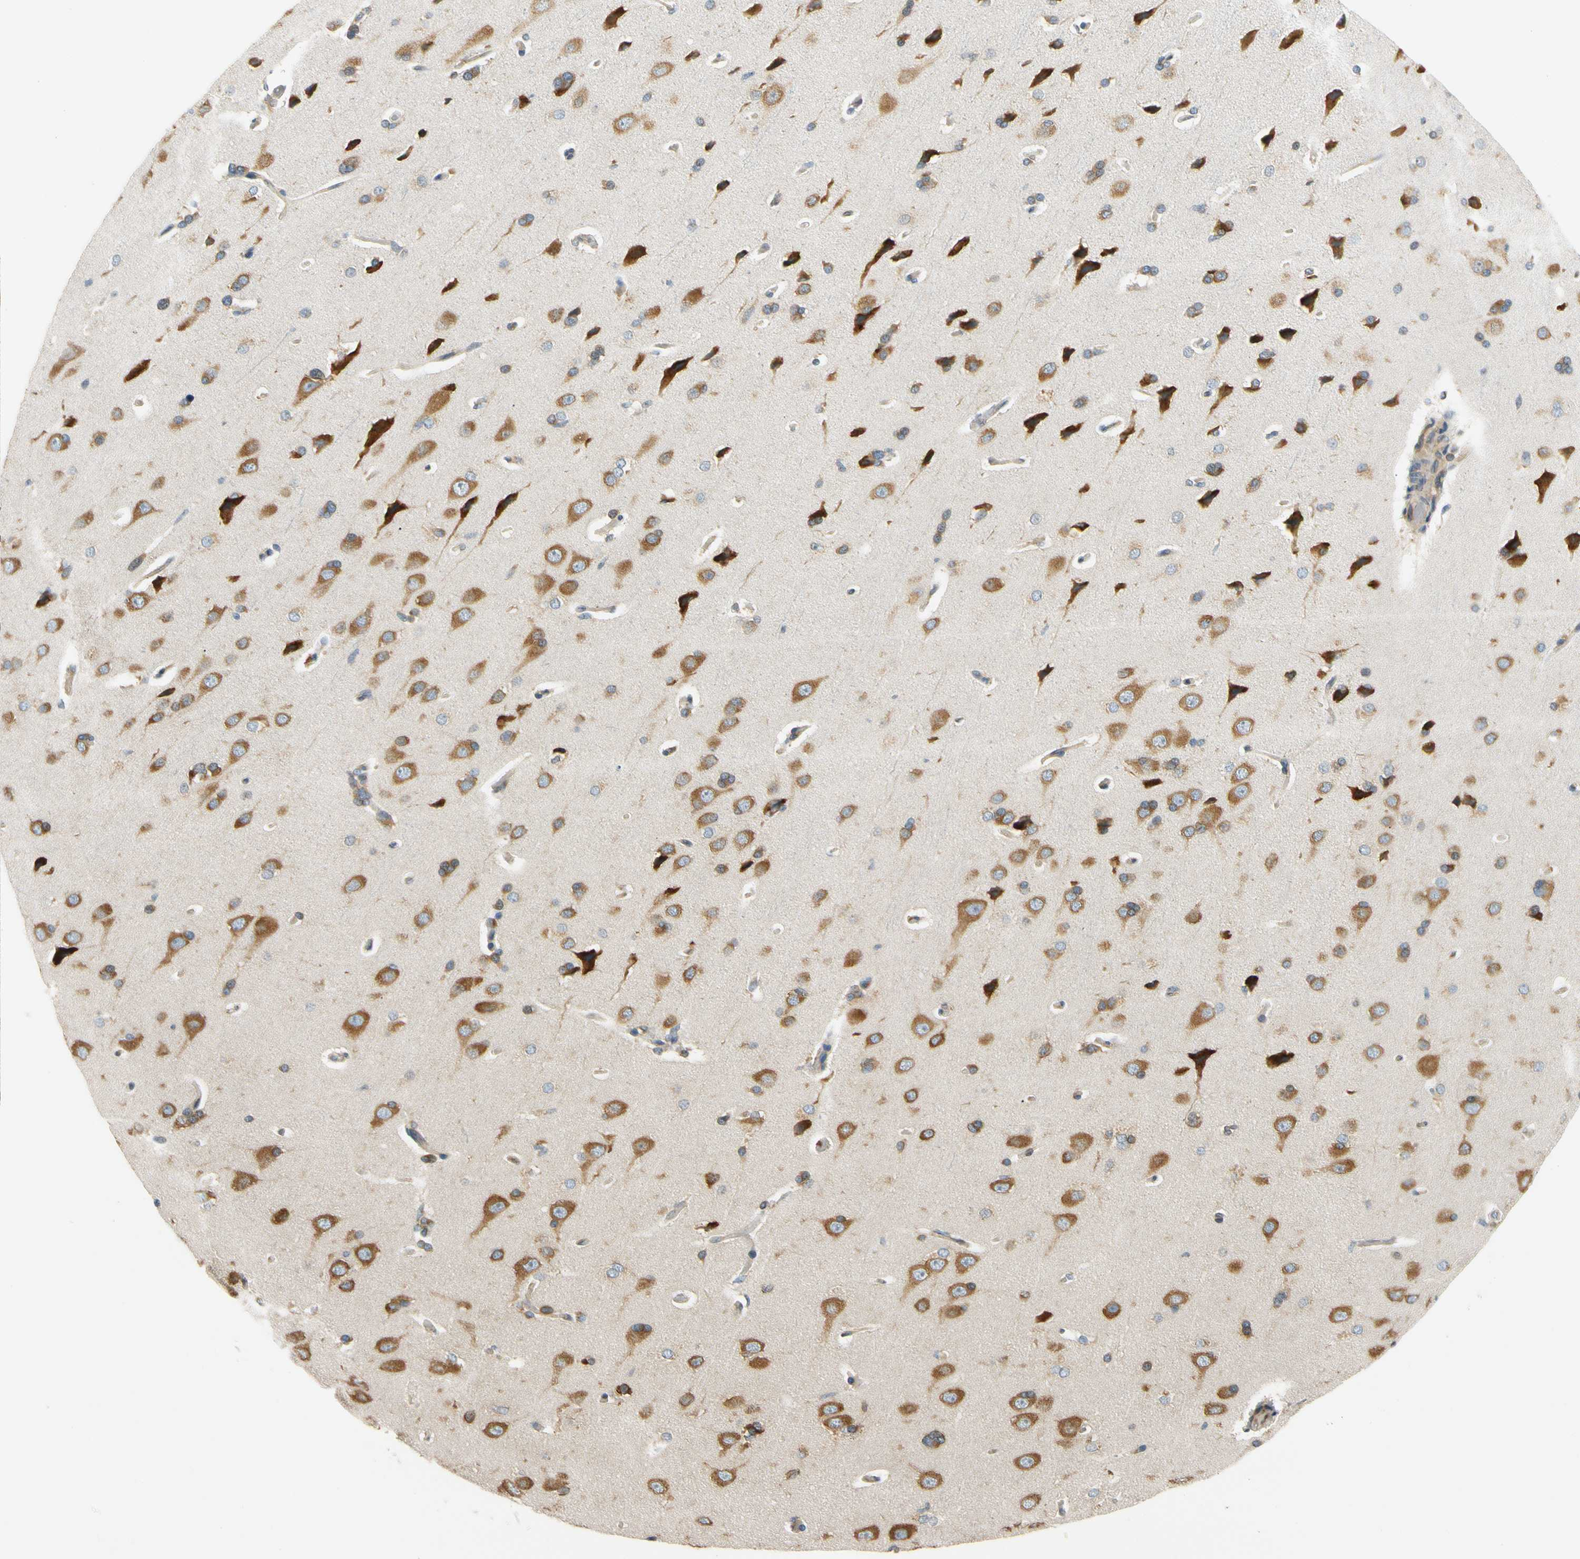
{"staining": {"intensity": "weak", "quantity": "25%-75%", "location": "cytoplasmic/membranous"}, "tissue": "cerebral cortex", "cell_type": "Endothelial cells", "image_type": "normal", "snomed": [{"axis": "morphology", "description": "Normal tissue, NOS"}, {"axis": "topography", "description": "Cerebral cortex"}], "caption": "Cerebral cortex stained for a protein (brown) exhibits weak cytoplasmic/membranous positive positivity in approximately 25%-75% of endothelial cells.", "gene": "LRRC47", "patient": {"sex": "male", "age": 62}}